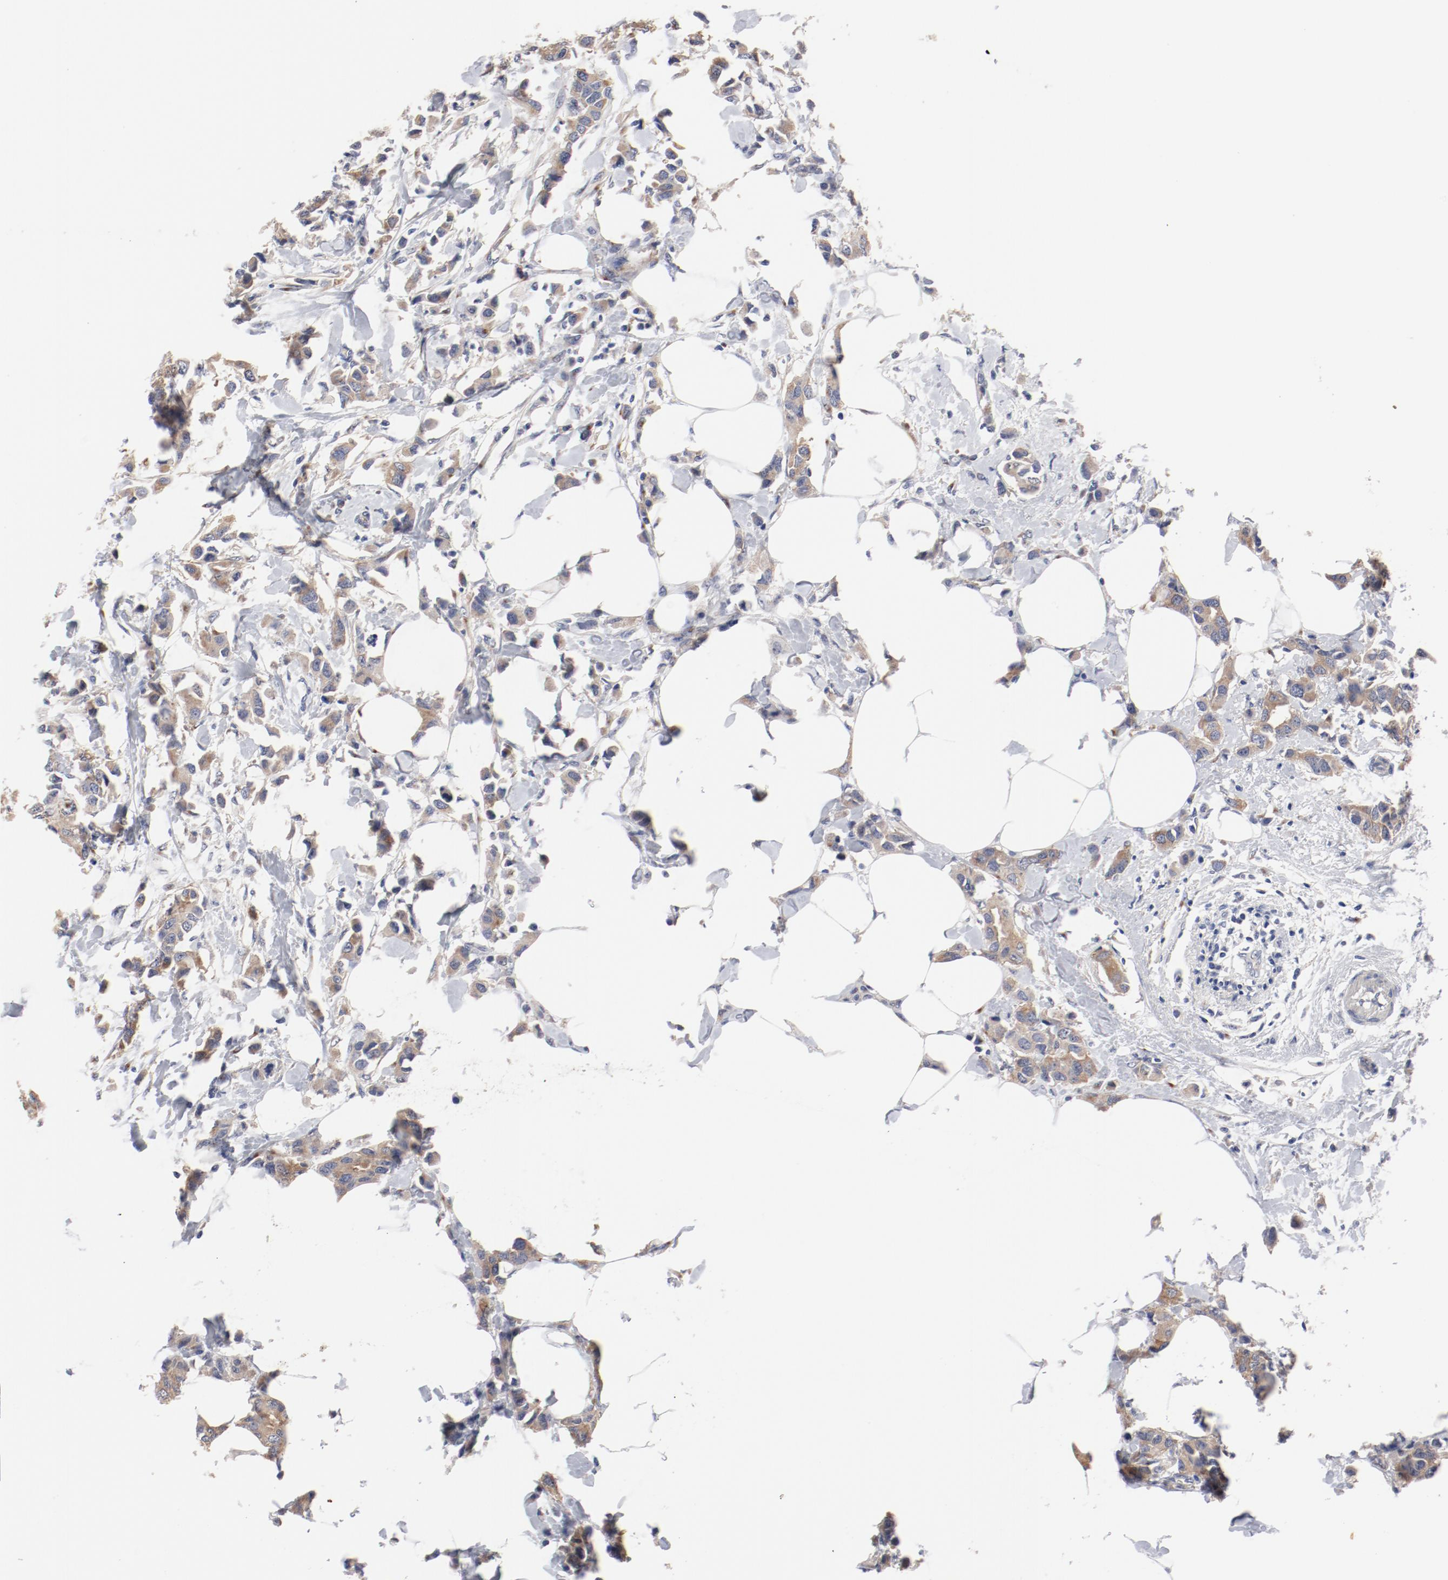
{"staining": {"intensity": "weak", "quantity": ">75%", "location": "cytoplasmic/membranous"}, "tissue": "breast cancer", "cell_type": "Tumor cells", "image_type": "cancer", "snomed": [{"axis": "morphology", "description": "Normal tissue, NOS"}, {"axis": "morphology", "description": "Duct carcinoma"}, {"axis": "topography", "description": "Breast"}], "caption": "Infiltrating ductal carcinoma (breast) stained with DAB immunohistochemistry shows low levels of weak cytoplasmic/membranous staining in approximately >75% of tumor cells. (IHC, brightfield microscopy, high magnification).", "gene": "GPR143", "patient": {"sex": "female", "age": 50}}